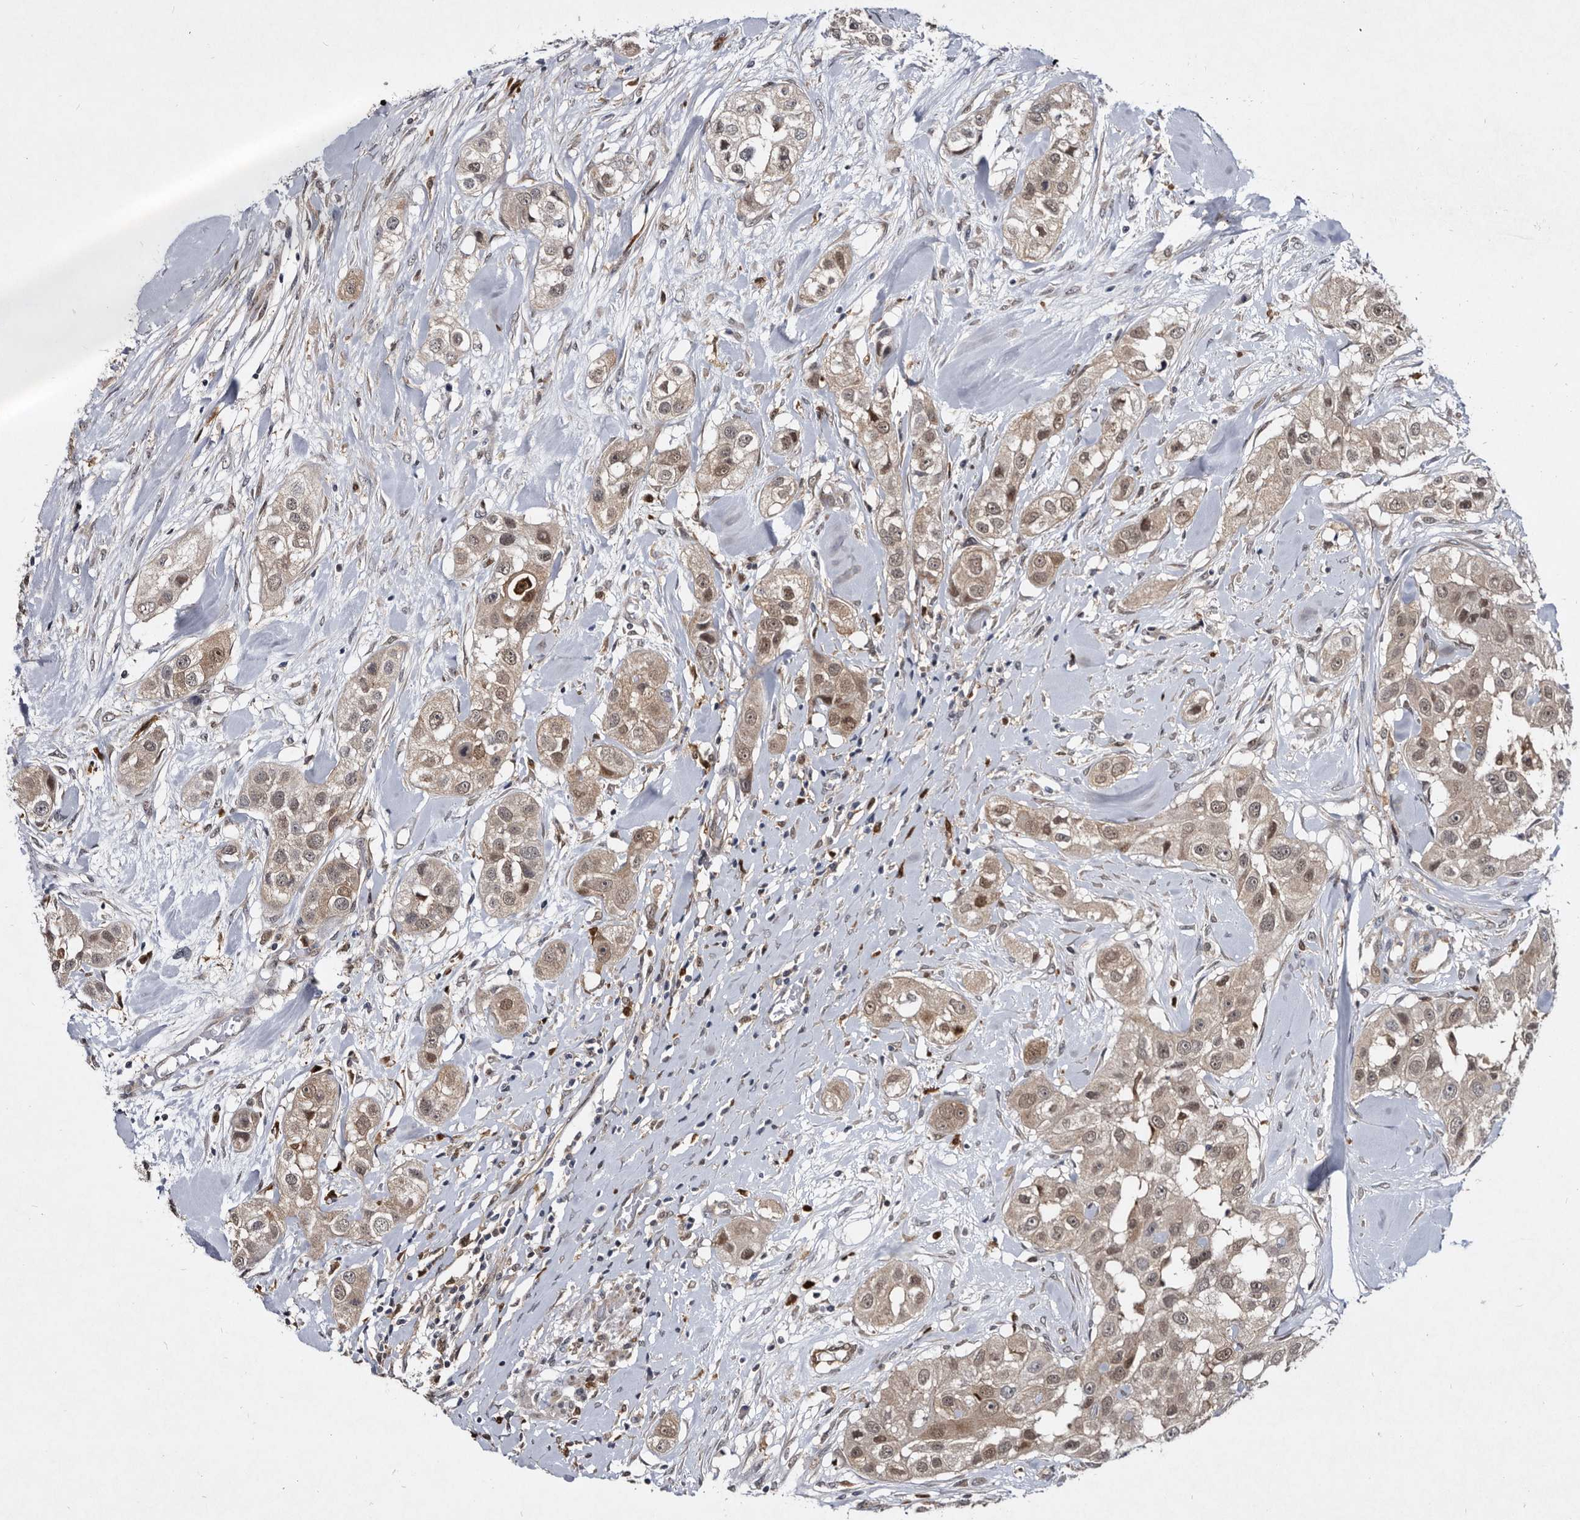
{"staining": {"intensity": "weak", "quantity": ">75%", "location": "cytoplasmic/membranous,nuclear"}, "tissue": "head and neck cancer", "cell_type": "Tumor cells", "image_type": "cancer", "snomed": [{"axis": "morphology", "description": "Normal tissue, NOS"}, {"axis": "morphology", "description": "Squamous cell carcinoma, NOS"}, {"axis": "topography", "description": "Skeletal muscle"}, {"axis": "topography", "description": "Head-Neck"}], "caption": "An immunohistochemistry (IHC) micrograph of tumor tissue is shown. Protein staining in brown labels weak cytoplasmic/membranous and nuclear positivity in head and neck cancer within tumor cells.", "gene": "SERPINB8", "patient": {"sex": "male", "age": 51}}